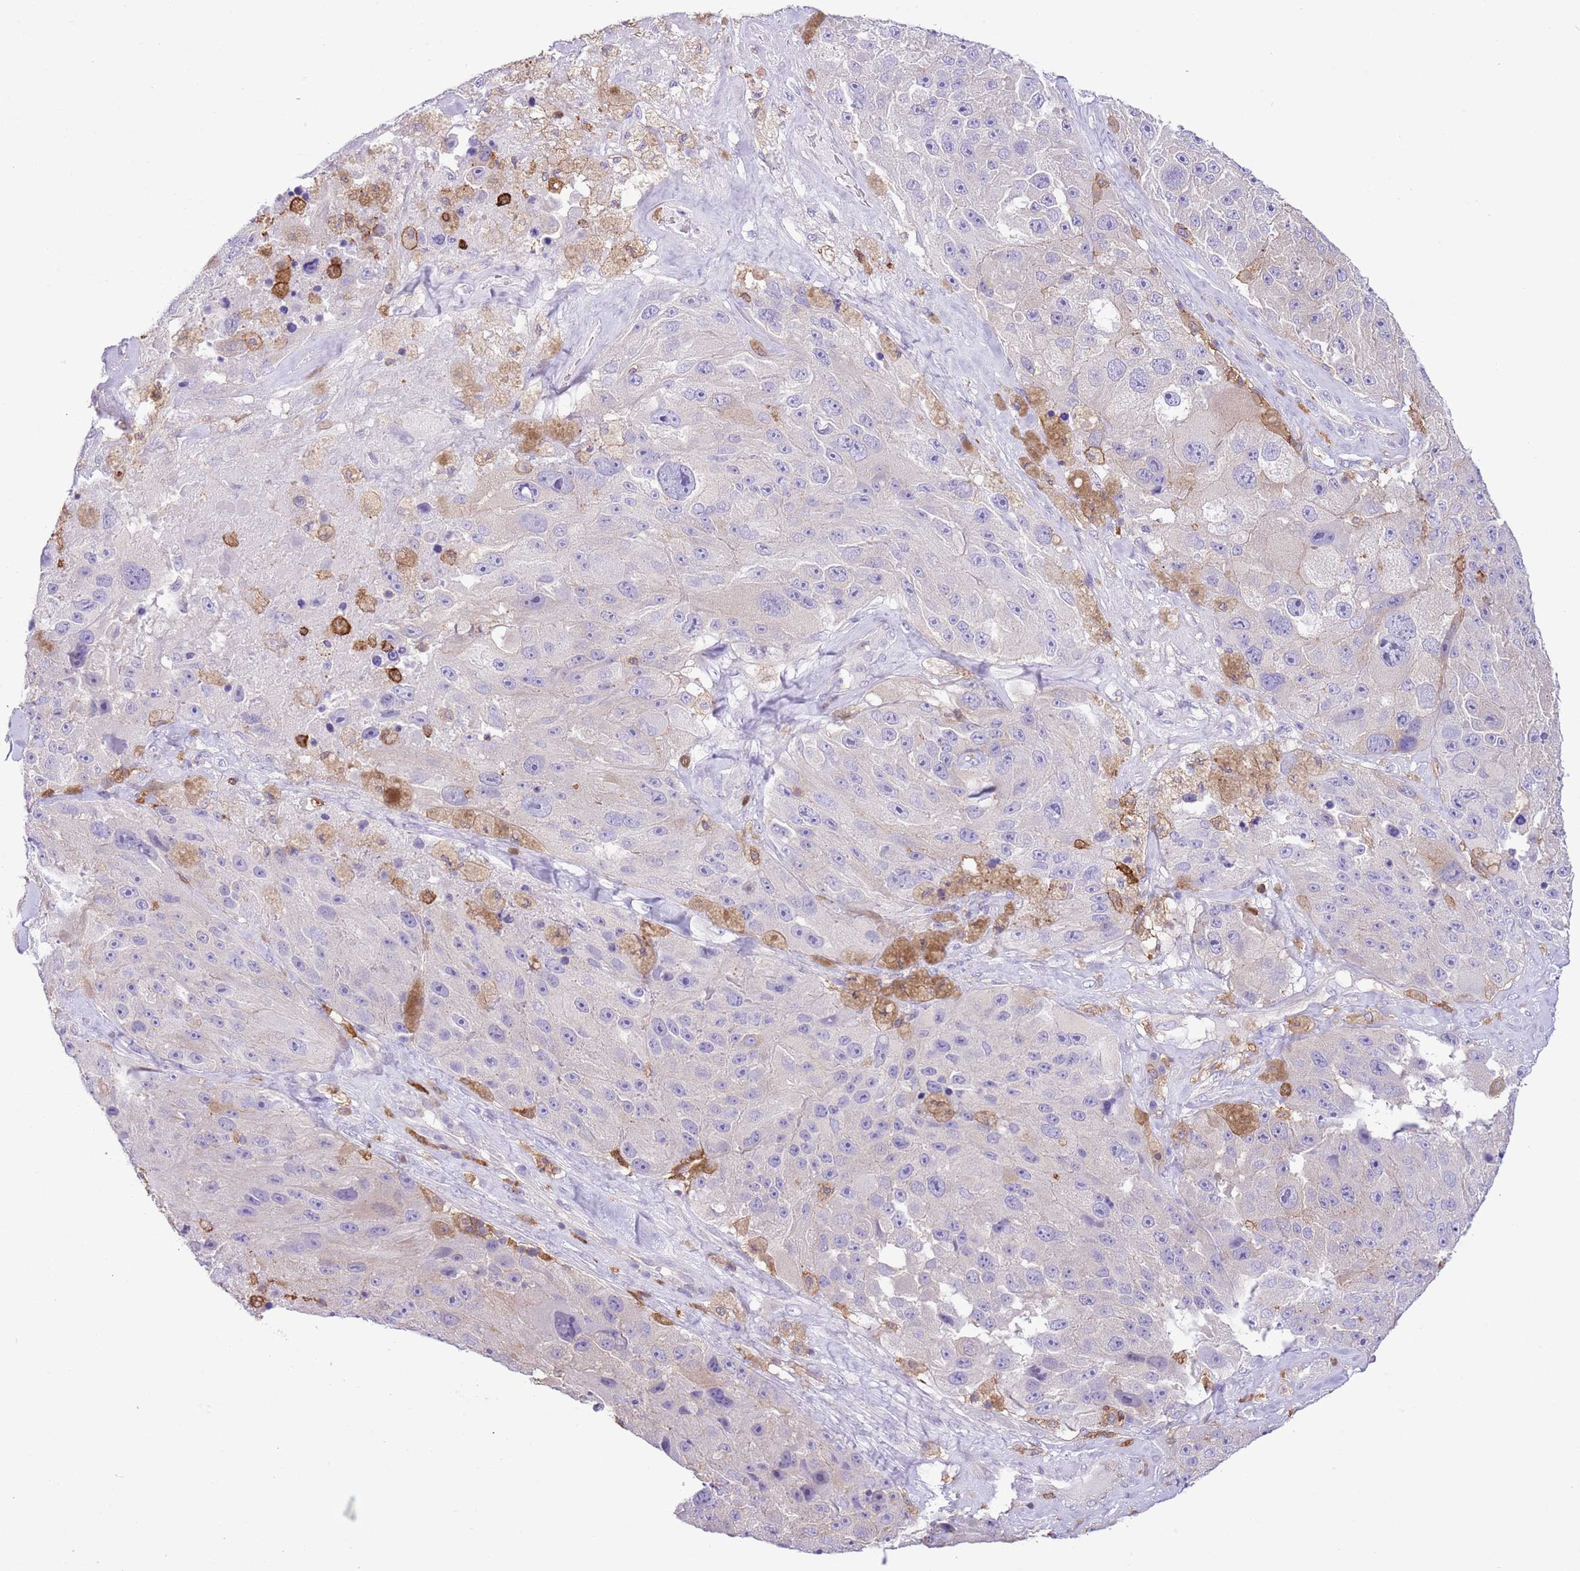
{"staining": {"intensity": "negative", "quantity": "none", "location": "none"}, "tissue": "melanoma", "cell_type": "Tumor cells", "image_type": "cancer", "snomed": [{"axis": "morphology", "description": "Malignant melanoma, Metastatic site"}, {"axis": "topography", "description": "Lymph node"}], "caption": "Human melanoma stained for a protein using immunohistochemistry shows no positivity in tumor cells.", "gene": "EFHD2", "patient": {"sex": "male", "age": 62}}